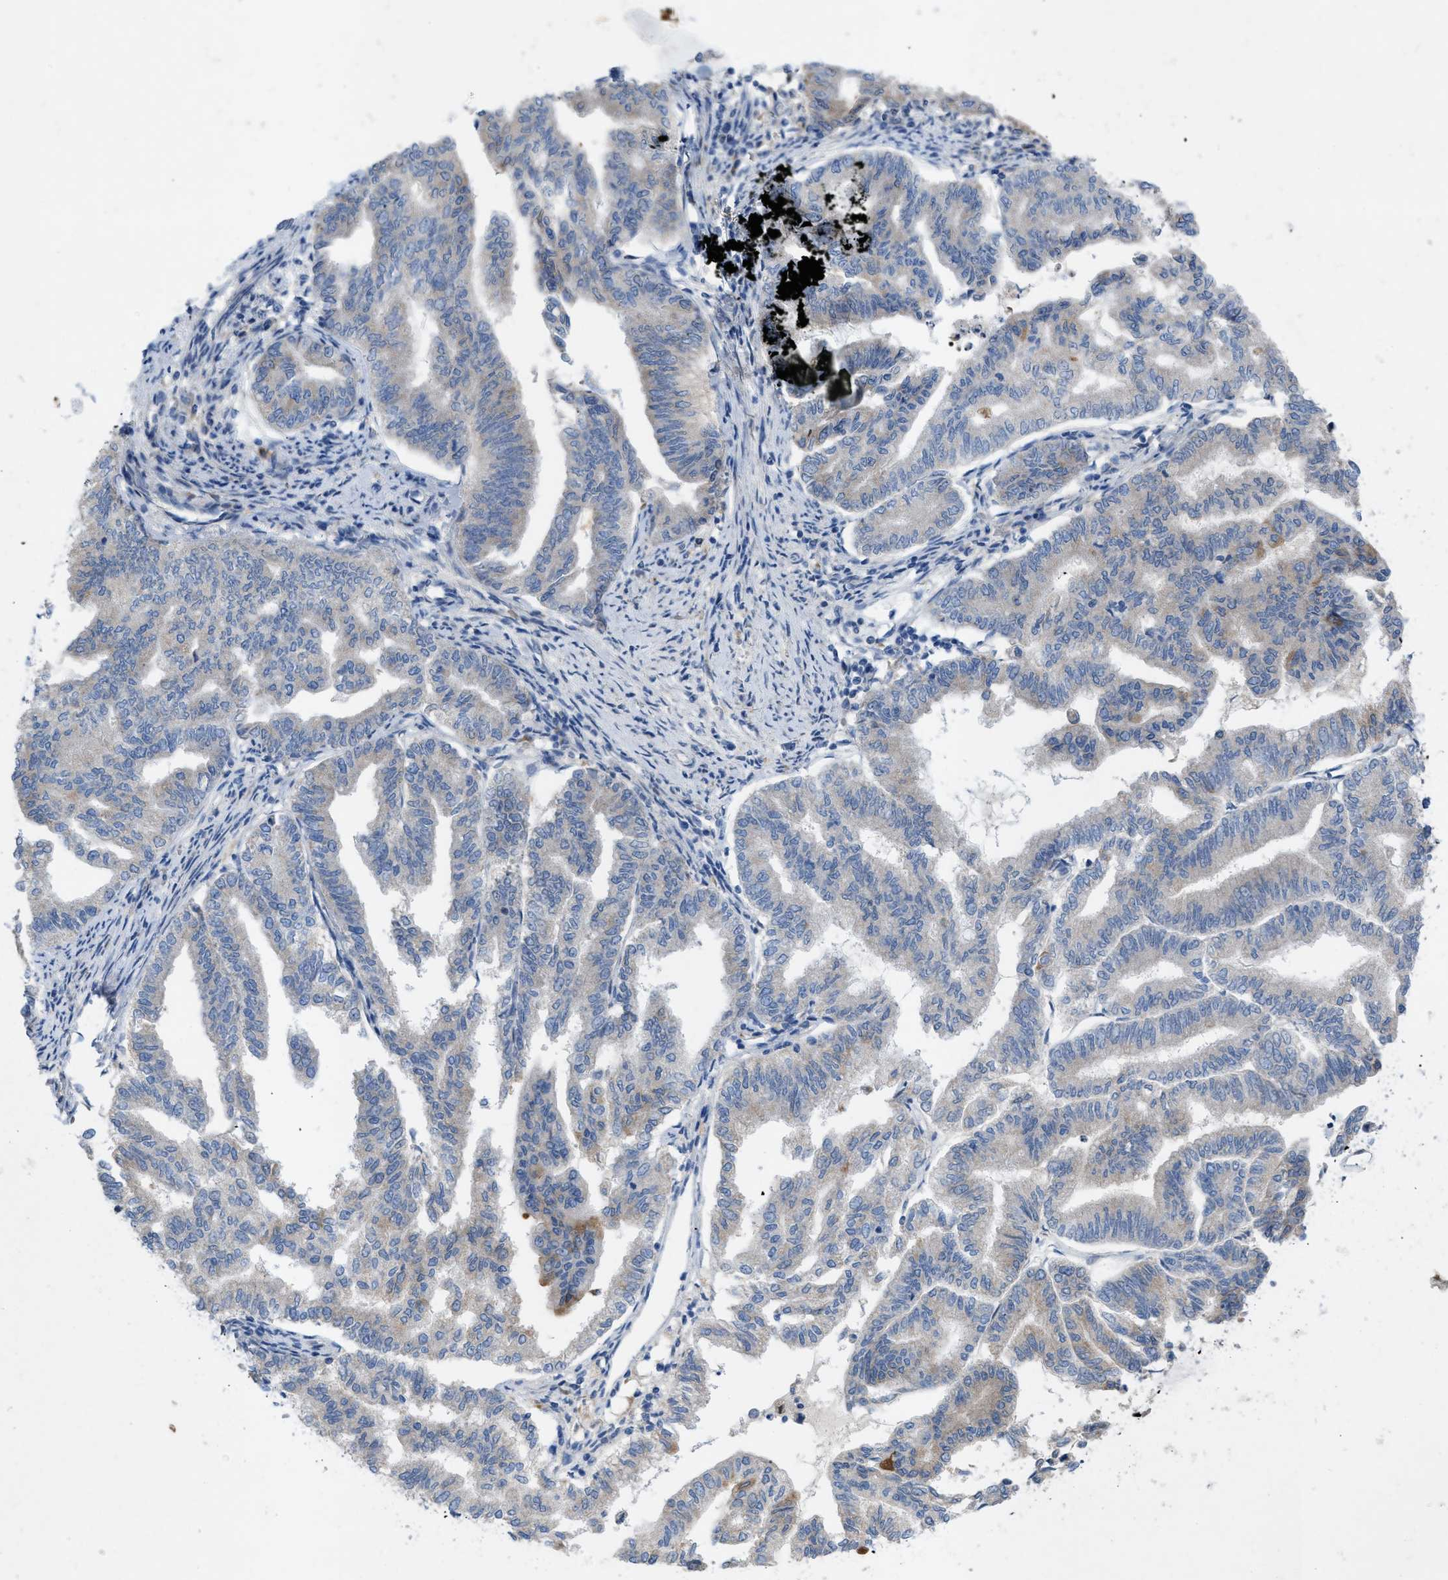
{"staining": {"intensity": "weak", "quantity": "25%-75%", "location": "cytoplasmic/membranous"}, "tissue": "endometrial cancer", "cell_type": "Tumor cells", "image_type": "cancer", "snomed": [{"axis": "morphology", "description": "Adenocarcinoma, NOS"}, {"axis": "topography", "description": "Endometrium"}], "caption": "This is an image of IHC staining of endometrial adenocarcinoma, which shows weak positivity in the cytoplasmic/membranous of tumor cells.", "gene": "PLPPR5", "patient": {"sex": "female", "age": 79}}